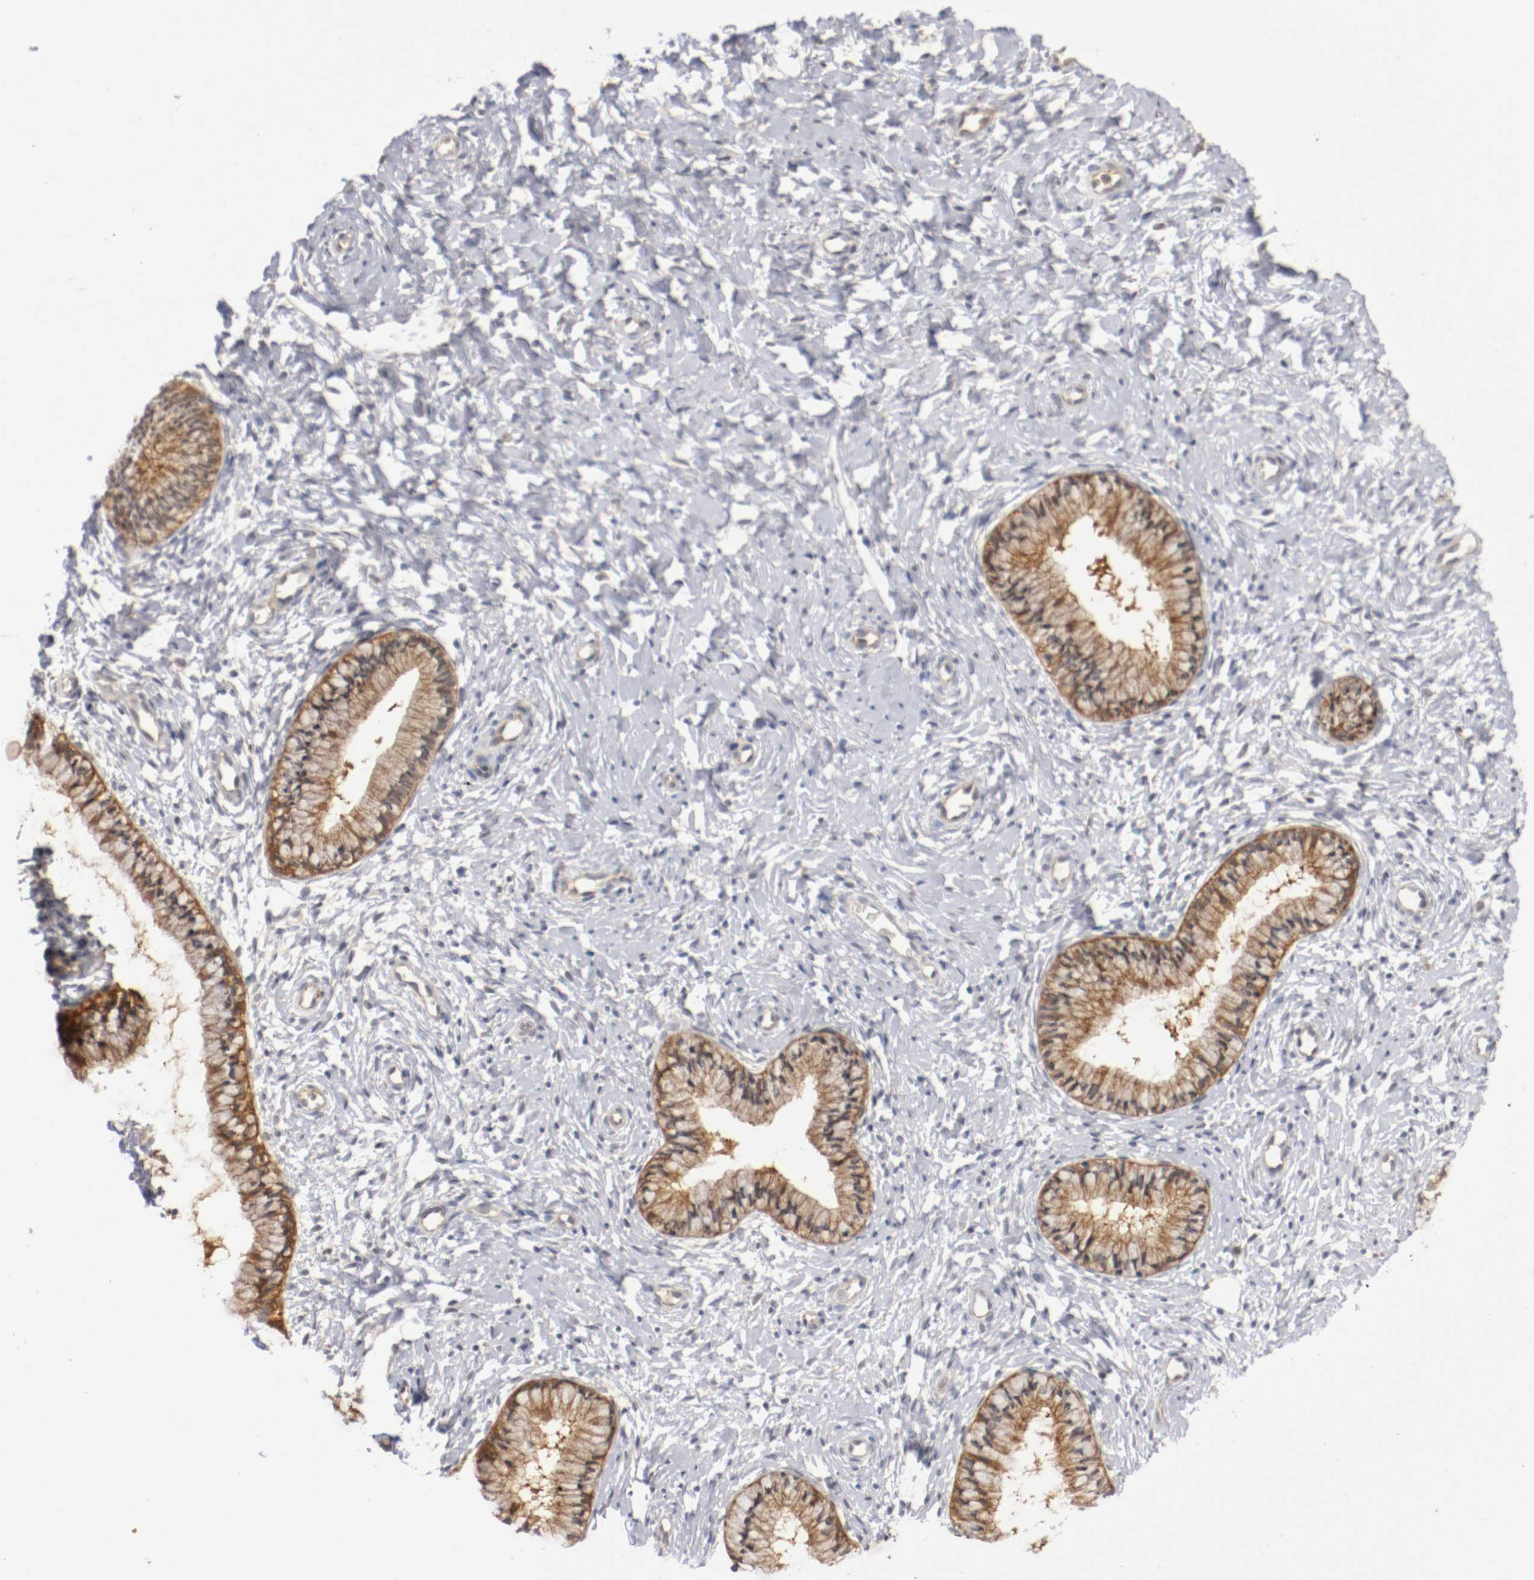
{"staining": {"intensity": "moderate", "quantity": ">75%", "location": "cytoplasmic/membranous"}, "tissue": "cervix", "cell_type": "Glandular cells", "image_type": "normal", "snomed": [{"axis": "morphology", "description": "Normal tissue, NOS"}, {"axis": "topography", "description": "Cervix"}], "caption": "DAB immunohistochemical staining of unremarkable cervix reveals moderate cytoplasmic/membranous protein expression in approximately >75% of glandular cells. The protein of interest is shown in brown color, while the nuclei are stained blue.", "gene": "RBM23", "patient": {"sex": "female", "age": 46}}